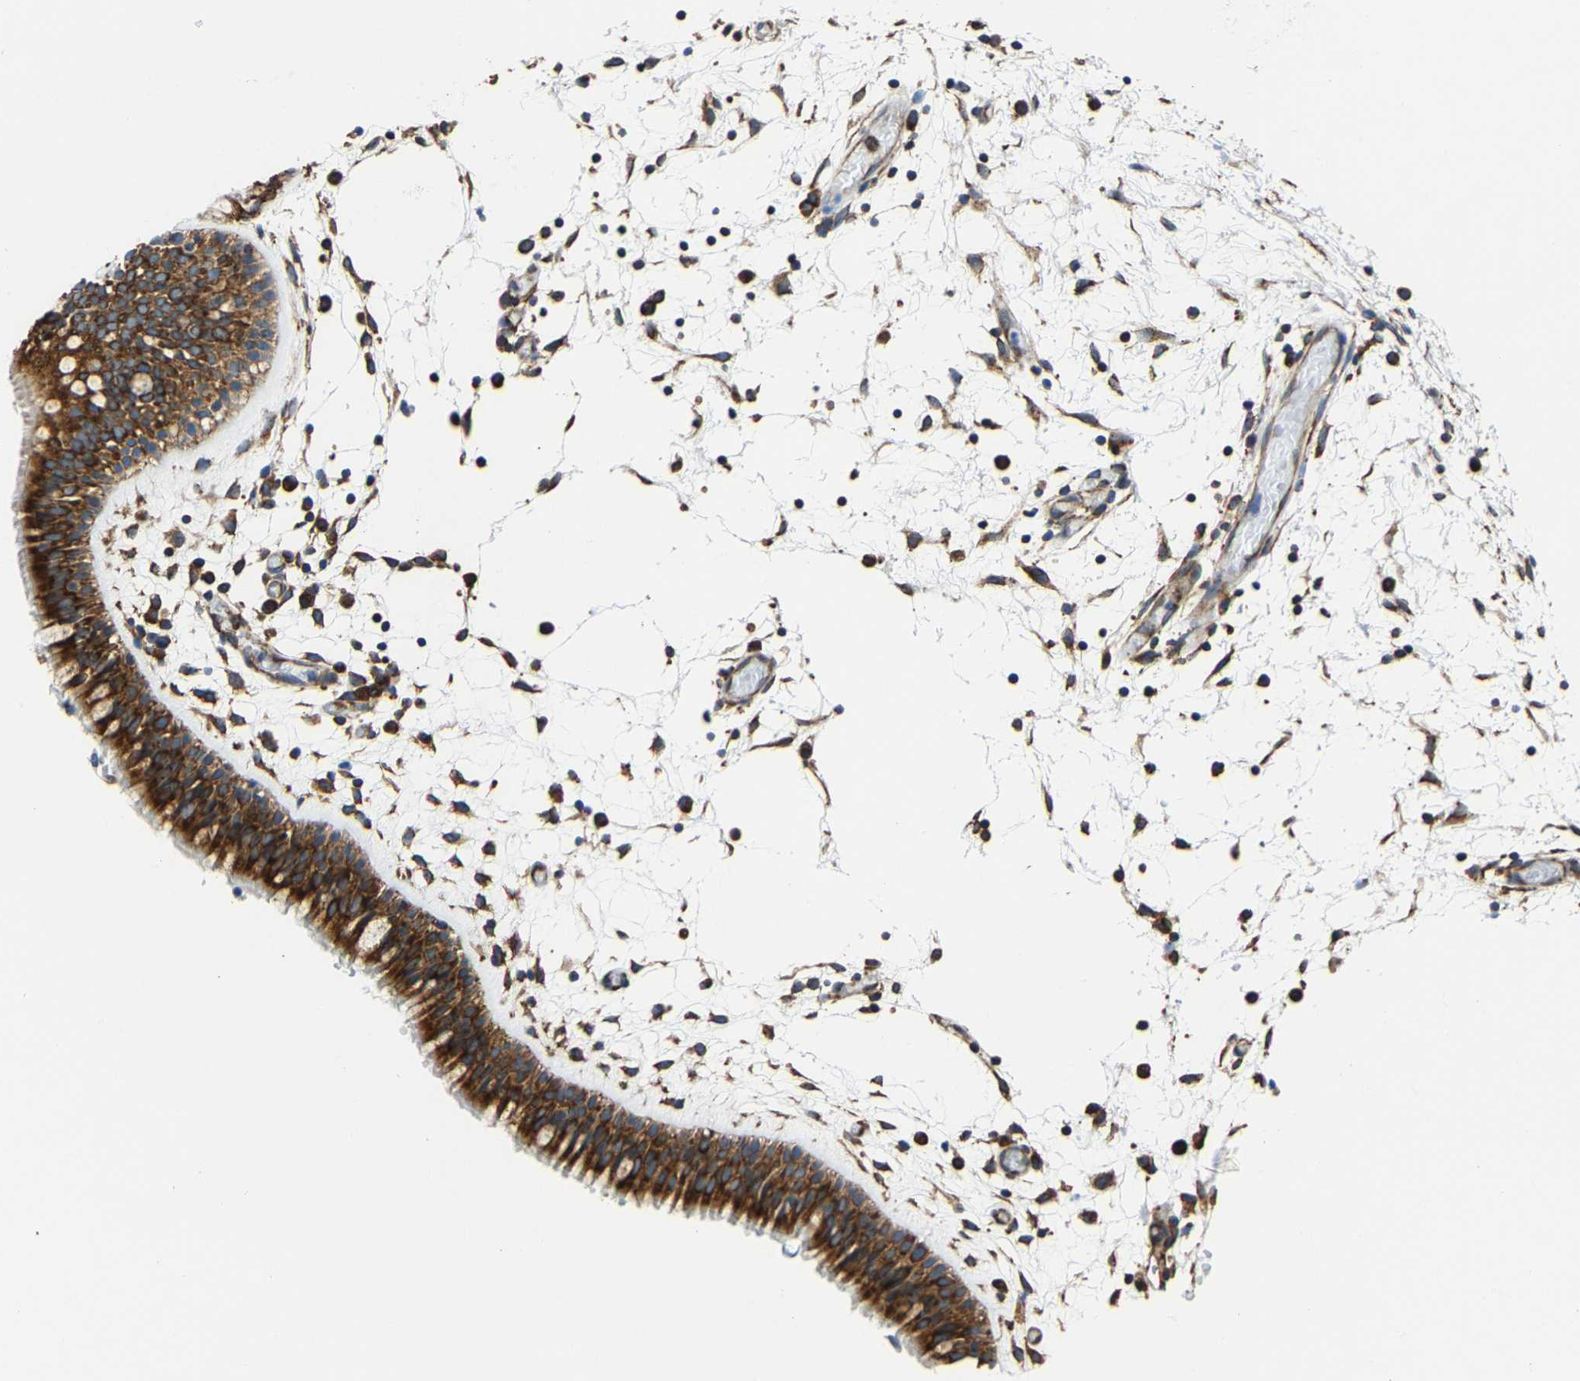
{"staining": {"intensity": "strong", "quantity": ">75%", "location": "cytoplasmic/membranous"}, "tissue": "nasopharynx", "cell_type": "Respiratory epithelial cells", "image_type": "normal", "snomed": [{"axis": "morphology", "description": "Normal tissue, NOS"}, {"axis": "morphology", "description": "Inflammation, NOS"}, {"axis": "topography", "description": "Nasopharynx"}], "caption": "Immunohistochemistry micrograph of unremarkable nasopharynx: nasopharynx stained using immunohistochemistry reveals high levels of strong protein expression localized specifically in the cytoplasmic/membranous of respiratory epithelial cells, appearing as a cytoplasmic/membranous brown color.", "gene": "G3BP2", "patient": {"sex": "male", "age": 48}}